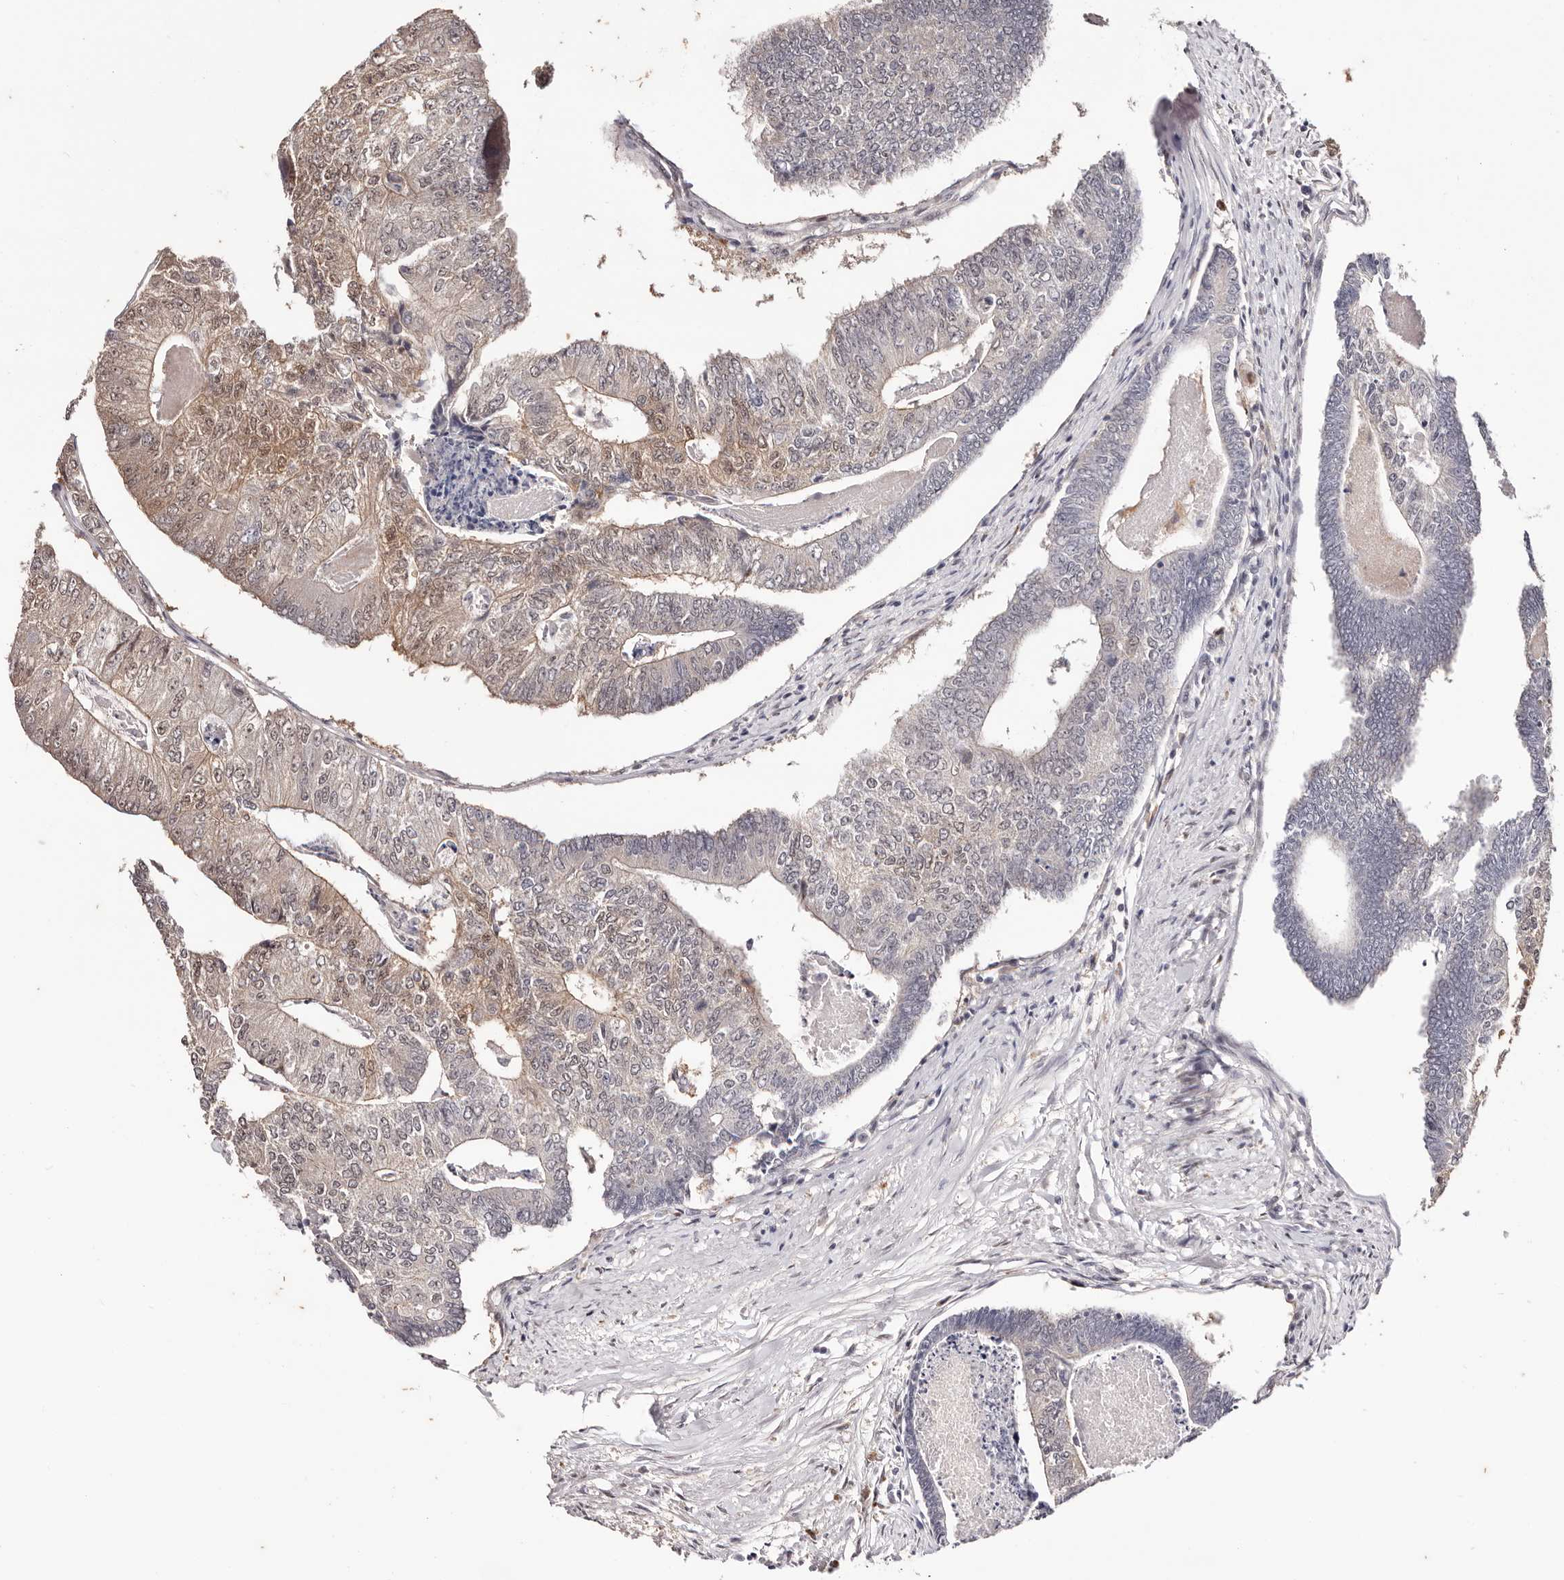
{"staining": {"intensity": "moderate", "quantity": "<25%", "location": "cytoplasmic/membranous,nuclear"}, "tissue": "colorectal cancer", "cell_type": "Tumor cells", "image_type": "cancer", "snomed": [{"axis": "morphology", "description": "Adenocarcinoma, NOS"}, {"axis": "topography", "description": "Colon"}], "caption": "Immunohistochemical staining of adenocarcinoma (colorectal) shows moderate cytoplasmic/membranous and nuclear protein staining in approximately <25% of tumor cells. Nuclei are stained in blue.", "gene": "TYW3", "patient": {"sex": "female", "age": 67}}